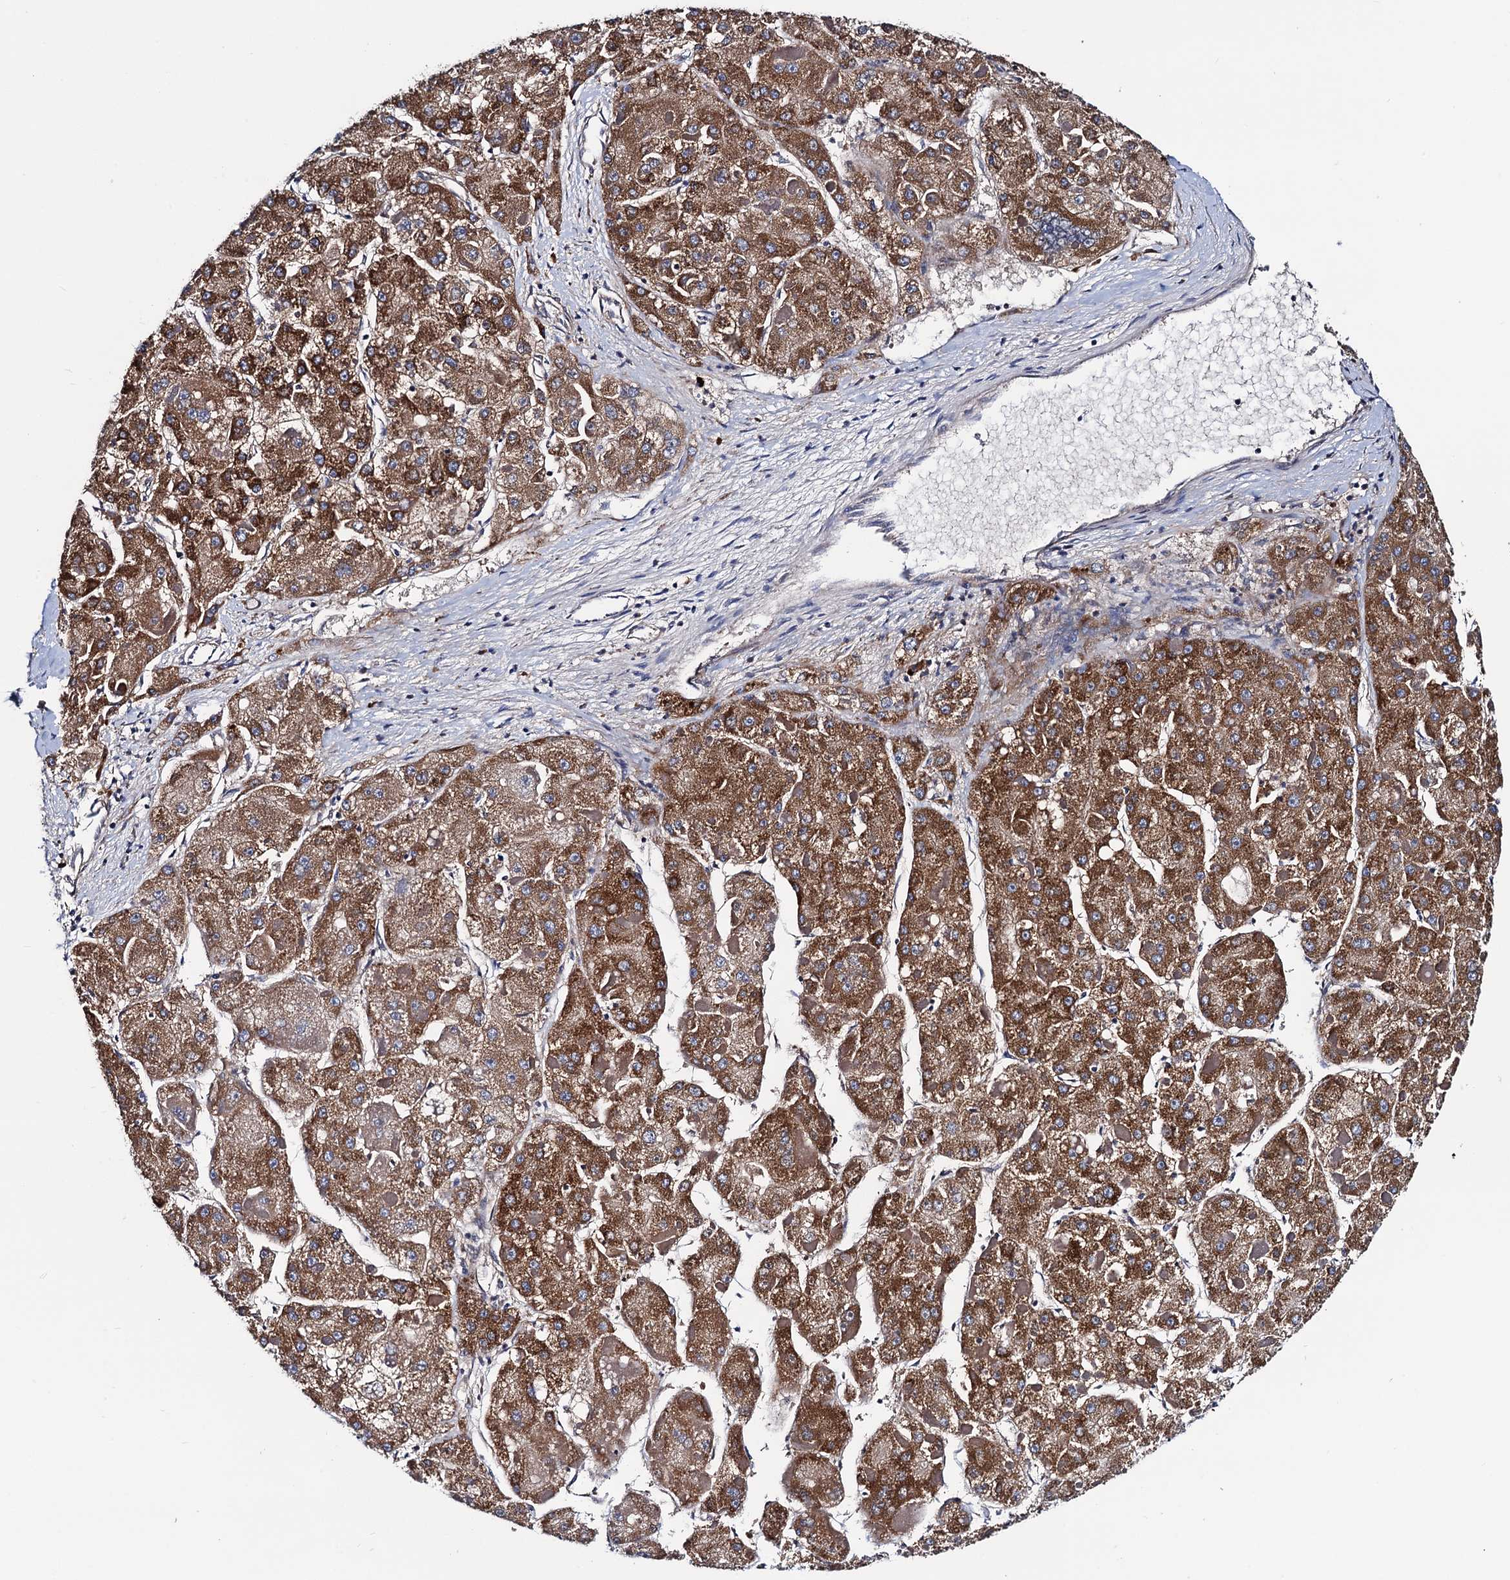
{"staining": {"intensity": "moderate", "quantity": ">75%", "location": "cytoplasmic/membranous"}, "tissue": "liver cancer", "cell_type": "Tumor cells", "image_type": "cancer", "snomed": [{"axis": "morphology", "description": "Carcinoma, Hepatocellular, NOS"}, {"axis": "topography", "description": "Liver"}], "caption": "Immunohistochemistry (DAB (3,3'-diaminobenzidine)) staining of hepatocellular carcinoma (liver) displays moderate cytoplasmic/membranous protein positivity in about >75% of tumor cells.", "gene": "PTCD3", "patient": {"sex": "female", "age": 73}}